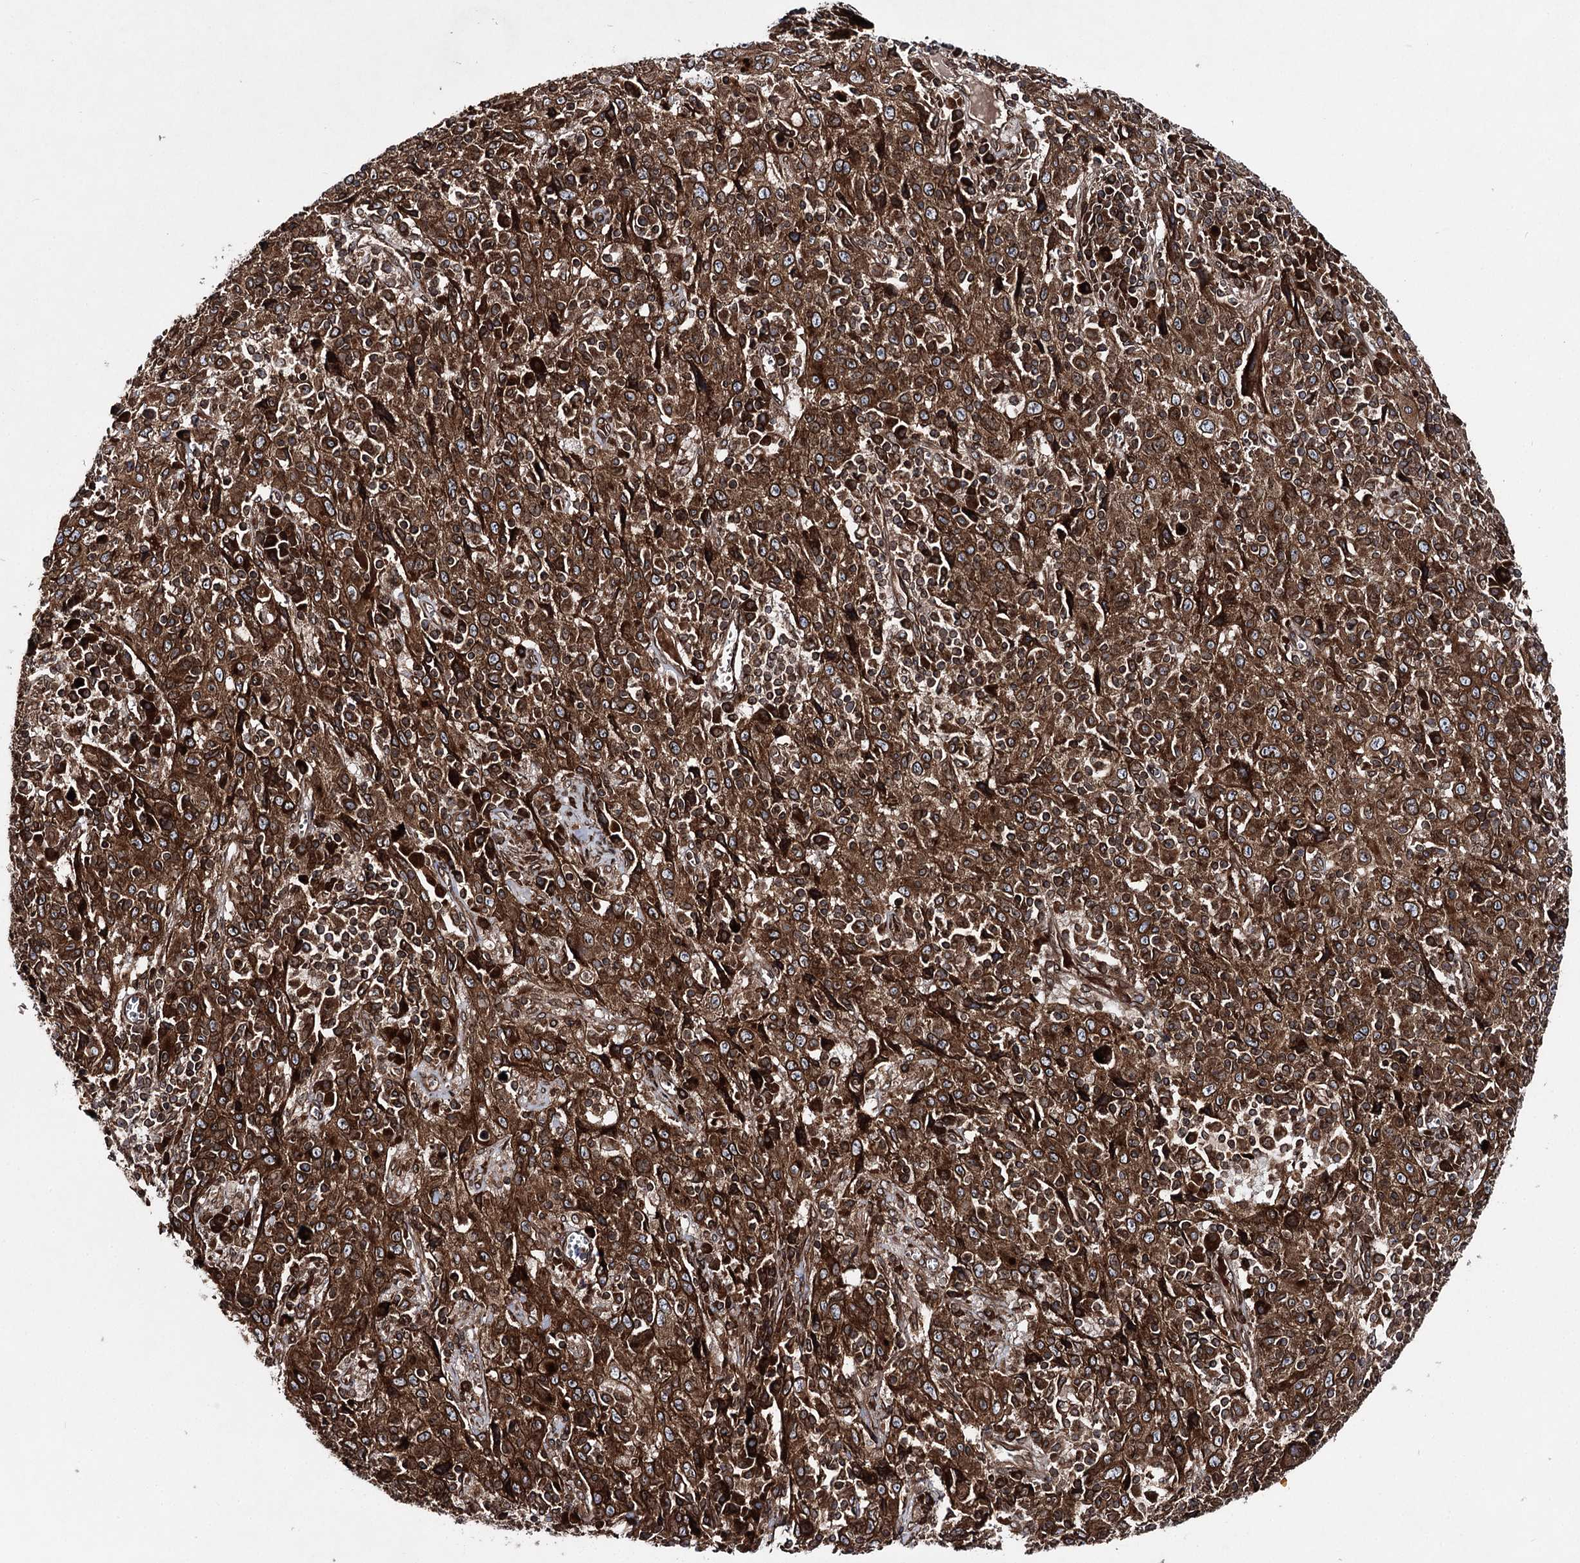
{"staining": {"intensity": "strong", "quantity": ">75%", "location": "cytoplasmic/membranous"}, "tissue": "cervical cancer", "cell_type": "Tumor cells", "image_type": "cancer", "snomed": [{"axis": "morphology", "description": "Squamous cell carcinoma, NOS"}, {"axis": "topography", "description": "Cervix"}], "caption": "Human cervical squamous cell carcinoma stained with a brown dye reveals strong cytoplasmic/membranous positive staining in approximately >75% of tumor cells.", "gene": "FGFR1OP2", "patient": {"sex": "female", "age": 46}}